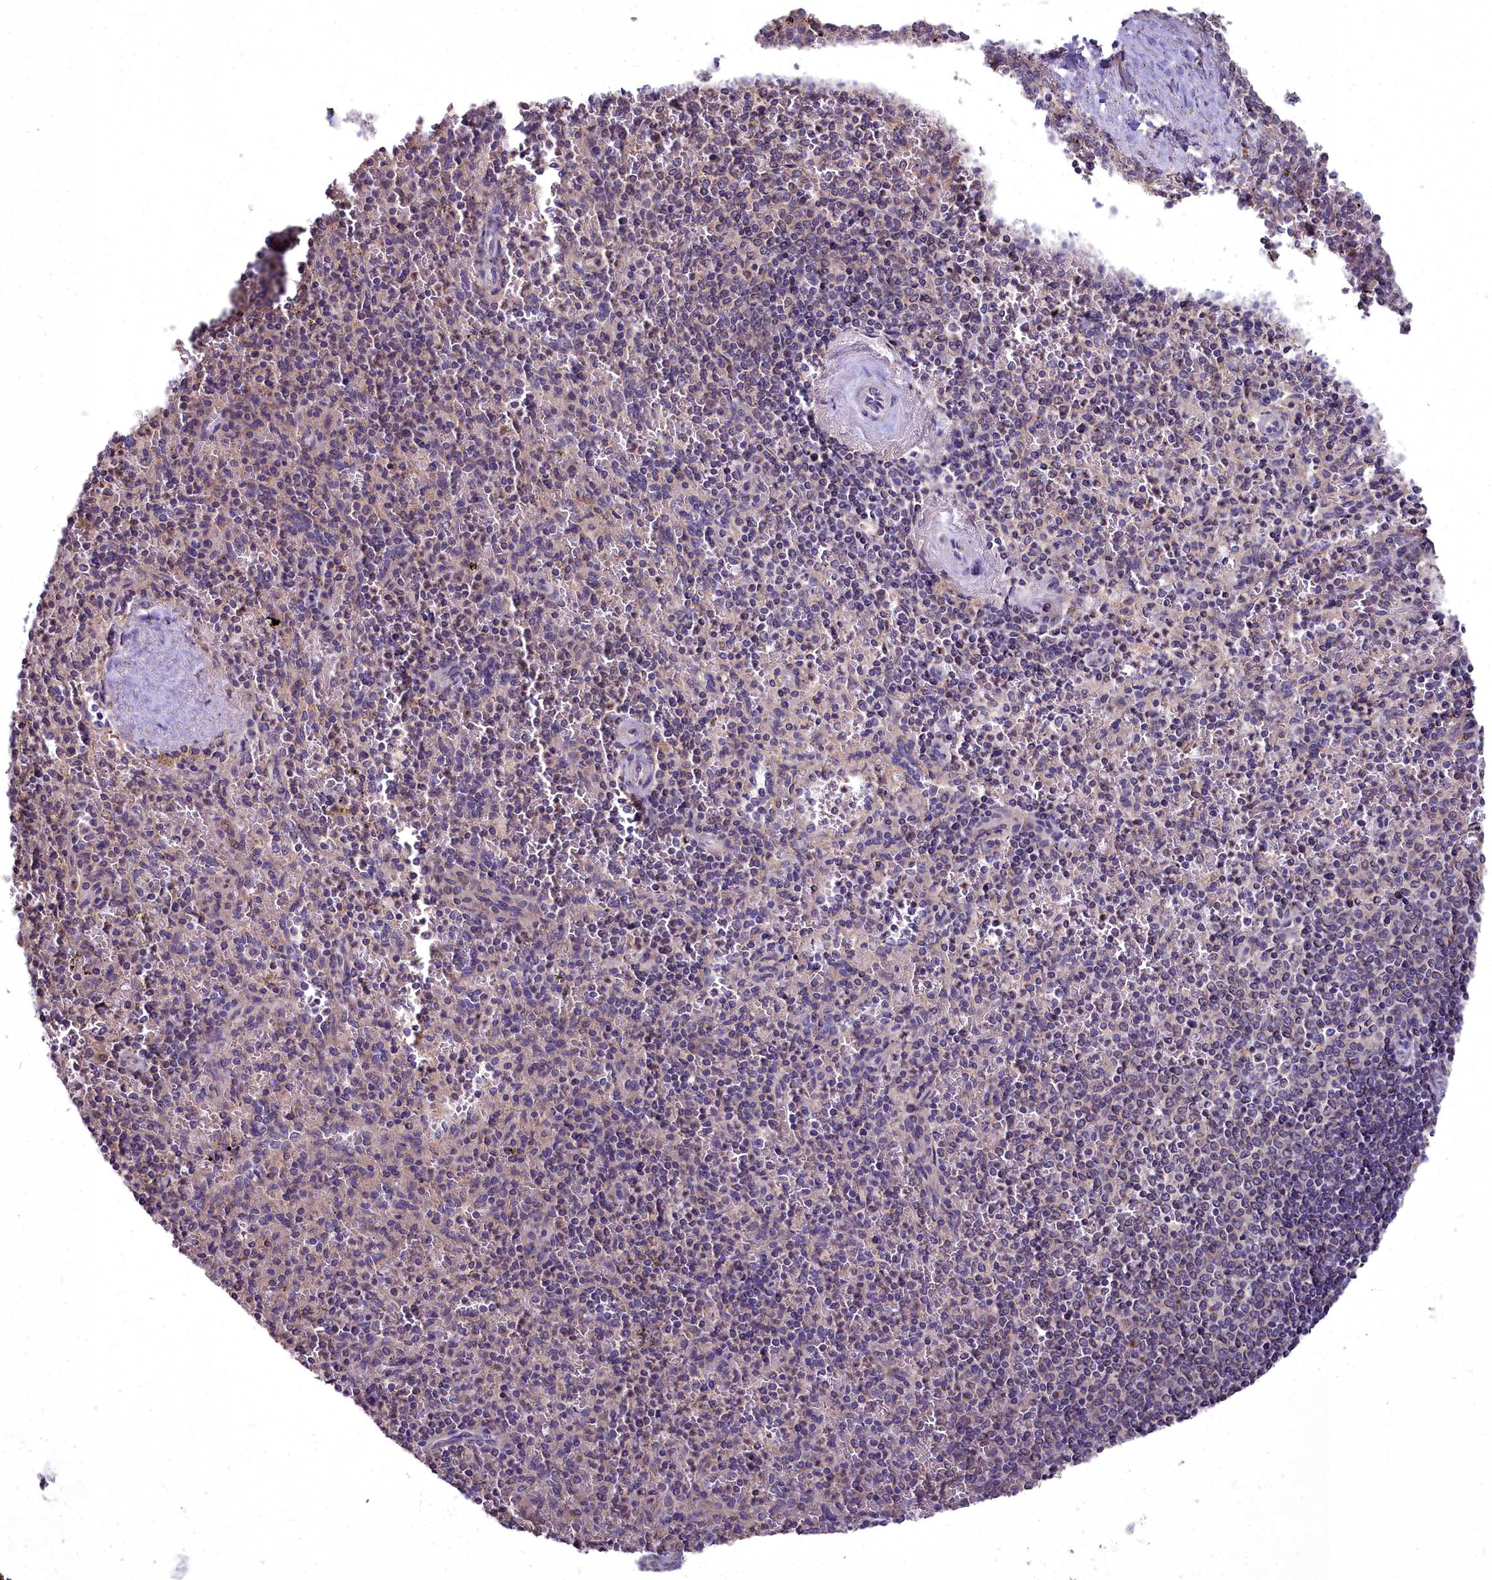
{"staining": {"intensity": "weak", "quantity": "<25%", "location": "cytoplasmic/membranous"}, "tissue": "spleen", "cell_type": "Cells in red pulp", "image_type": "normal", "snomed": [{"axis": "morphology", "description": "Normal tissue, NOS"}, {"axis": "morphology", "description": "Degeneration, NOS"}, {"axis": "topography", "description": "Spleen"}], "caption": "The image shows no significant staining in cells in red pulp of spleen.", "gene": "MICU2", "patient": {"sex": "male", "age": 56}}